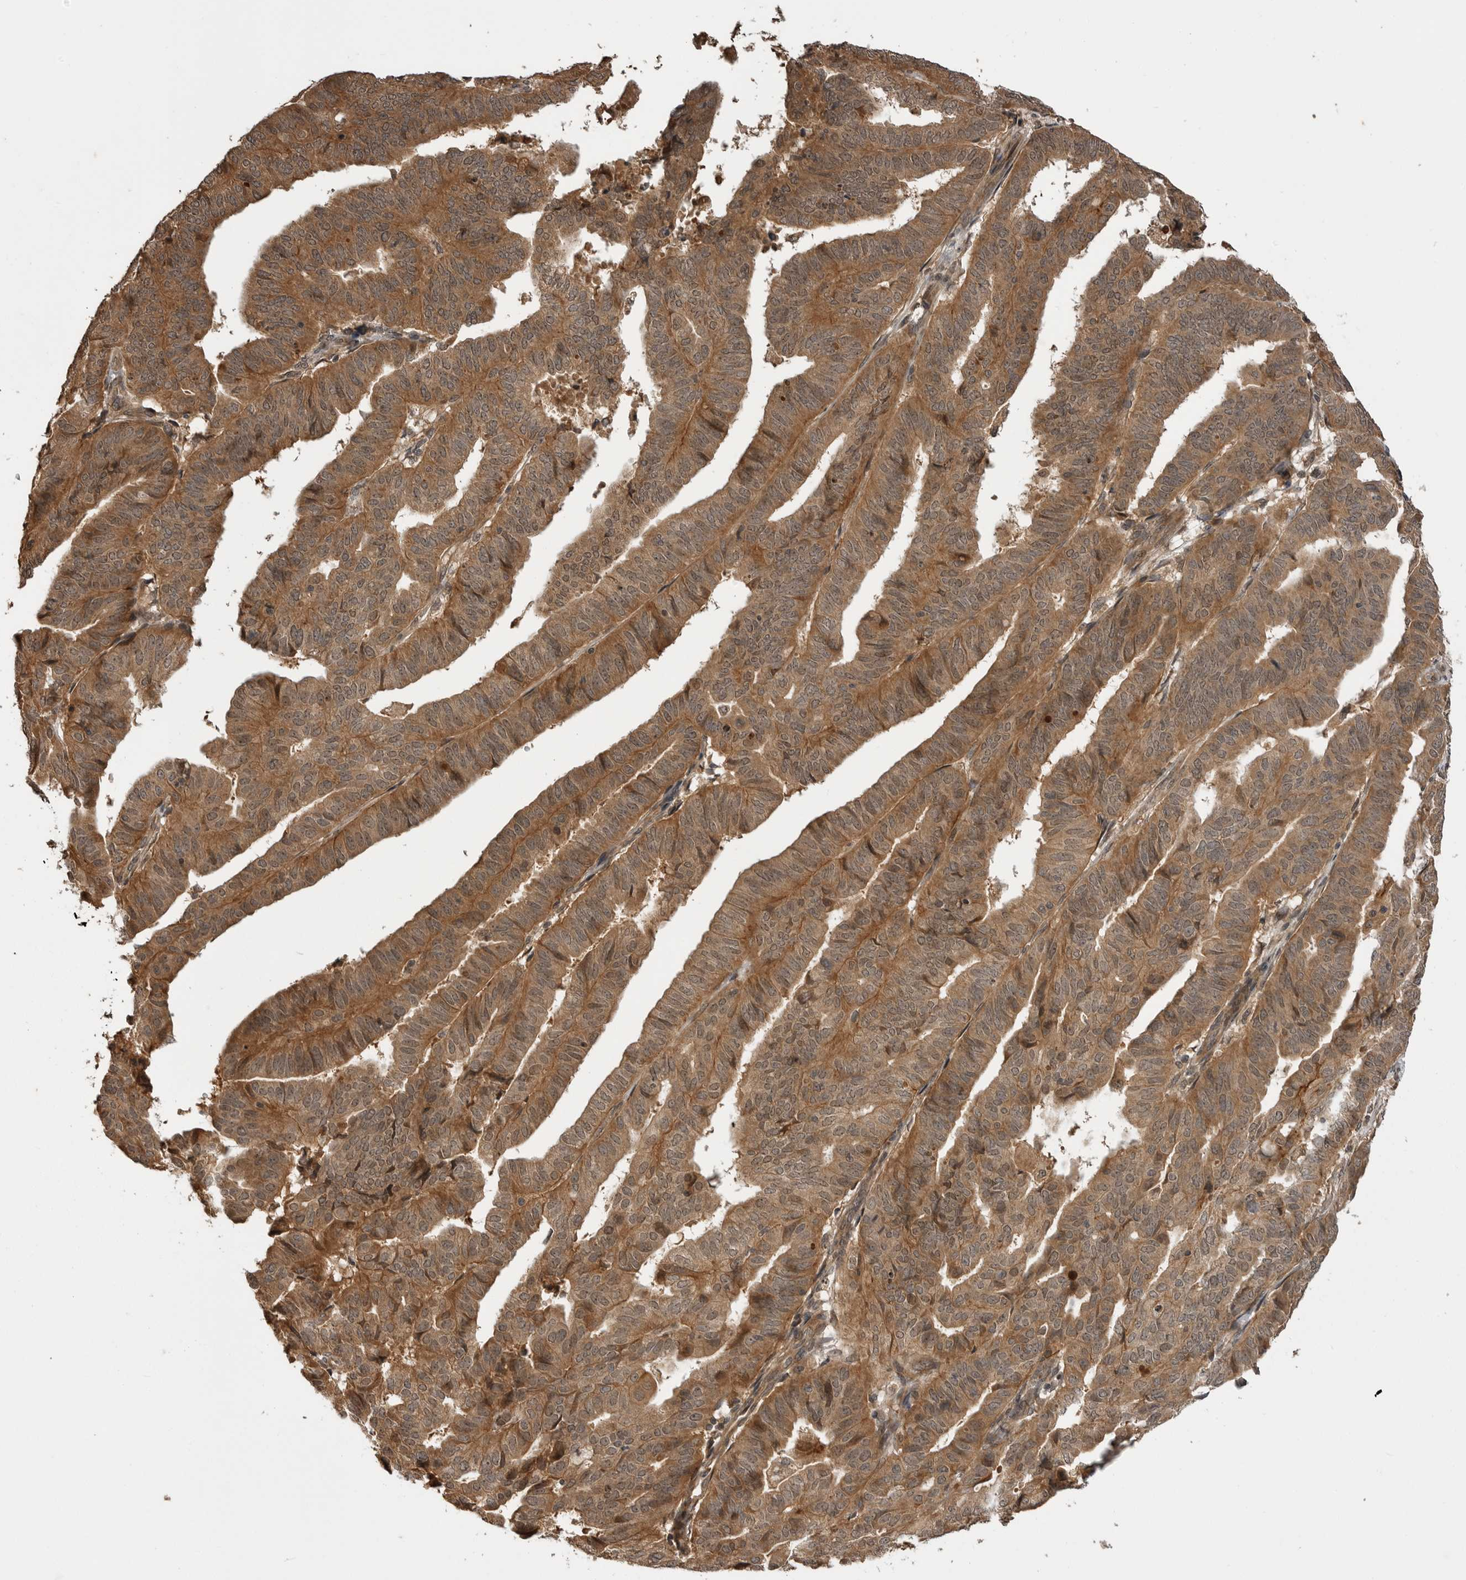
{"staining": {"intensity": "moderate", "quantity": ">75%", "location": "cytoplasmic/membranous"}, "tissue": "endometrial cancer", "cell_type": "Tumor cells", "image_type": "cancer", "snomed": [{"axis": "morphology", "description": "Adenocarcinoma, NOS"}, {"axis": "topography", "description": "Endometrium"}], "caption": "Endometrial cancer (adenocarcinoma) stained for a protein (brown) exhibits moderate cytoplasmic/membranous positive expression in about >75% of tumor cells.", "gene": "AKAP7", "patient": {"sex": "female", "age": 51}}